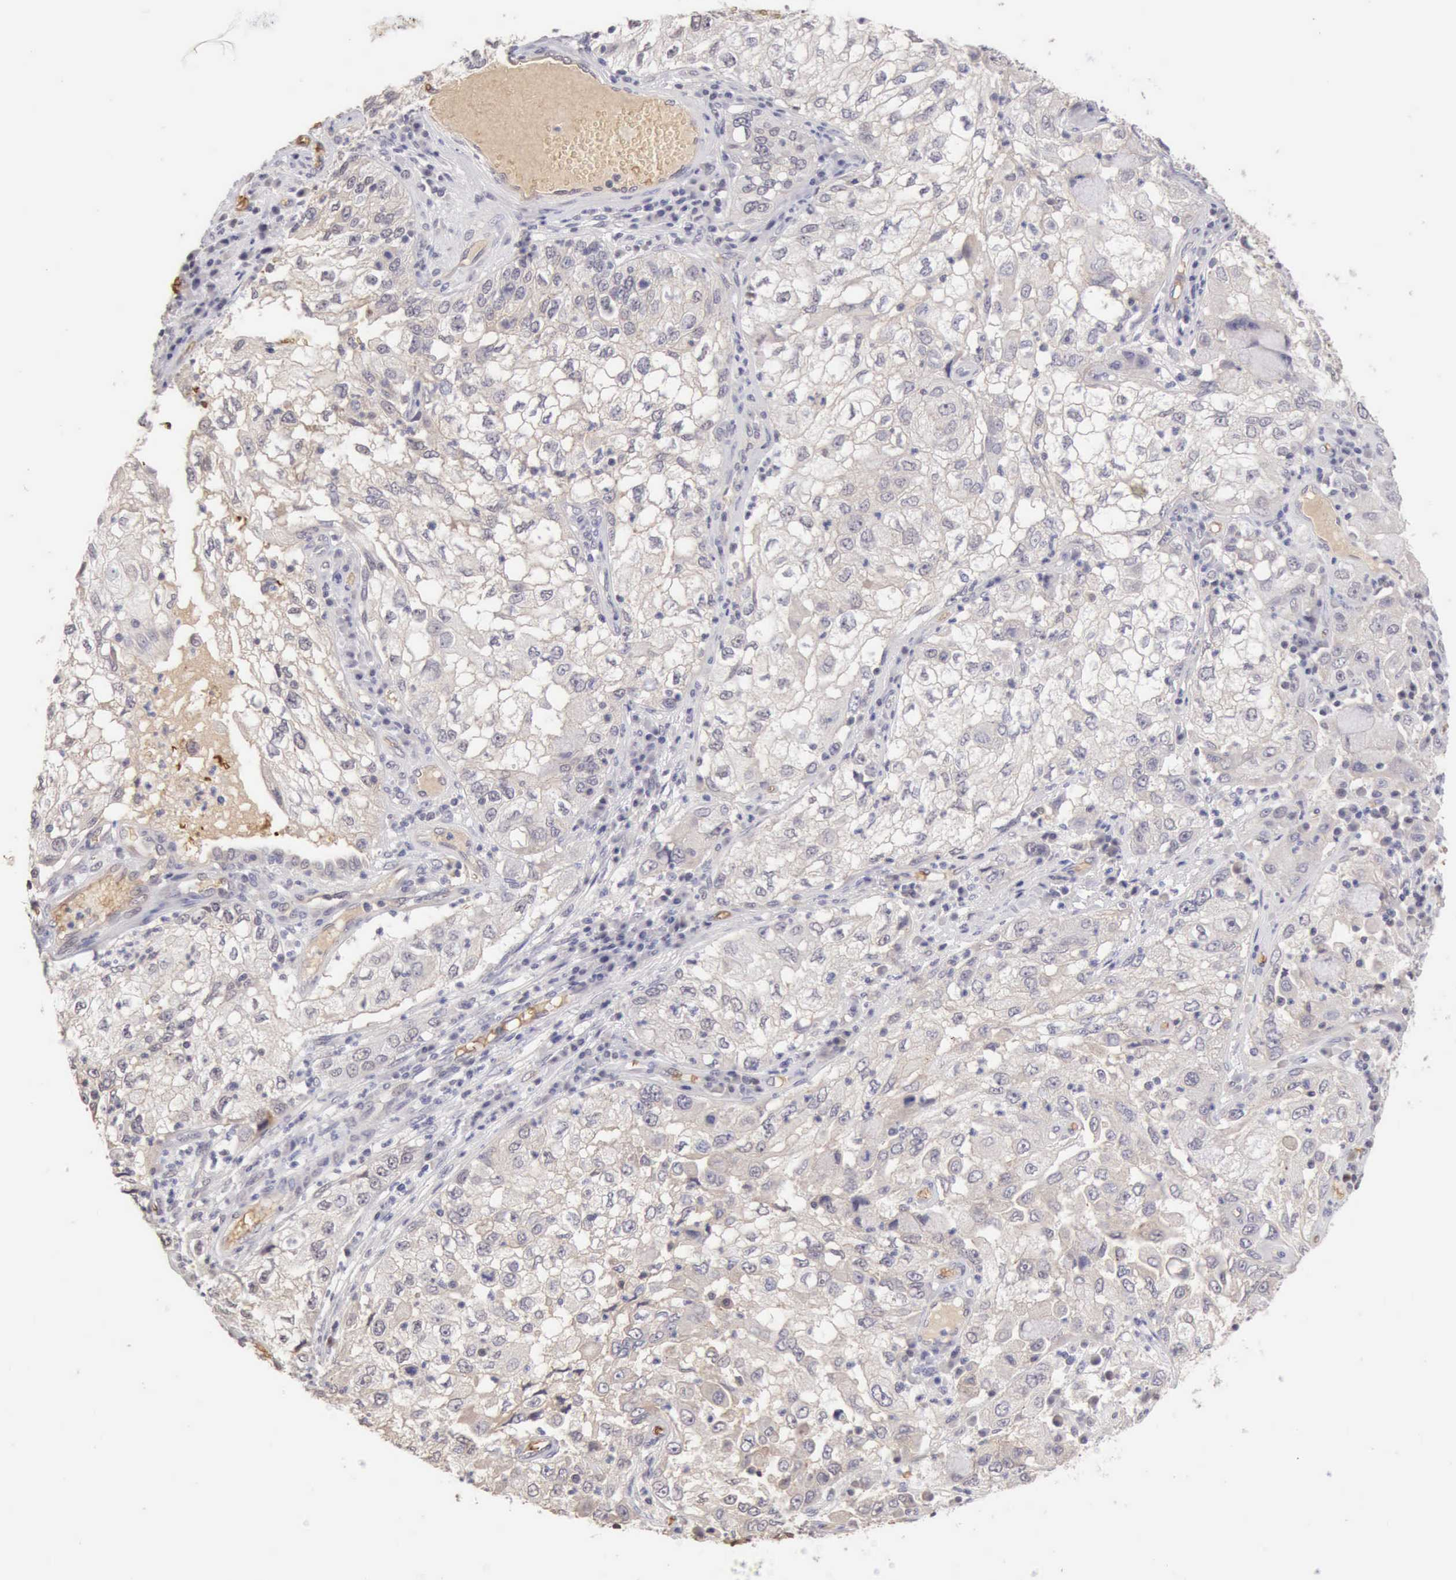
{"staining": {"intensity": "negative", "quantity": "none", "location": "none"}, "tissue": "cervical cancer", "cell_type": "Tumor cells", "image_type": "cancer", "snomed": [{"axis": "morphology", "description": "Squamous cell carcinoma, NOS"}, {"axis": "topography", "description": "Cervix"}], "caption": "IHC histopathology image of cervical cancer (squamous cell carcinoma) stained for a protein (brown), which exhibits no expression in tumor cells.", "gene": "CFI", "patient": {"sex": "female", "age": 36}}